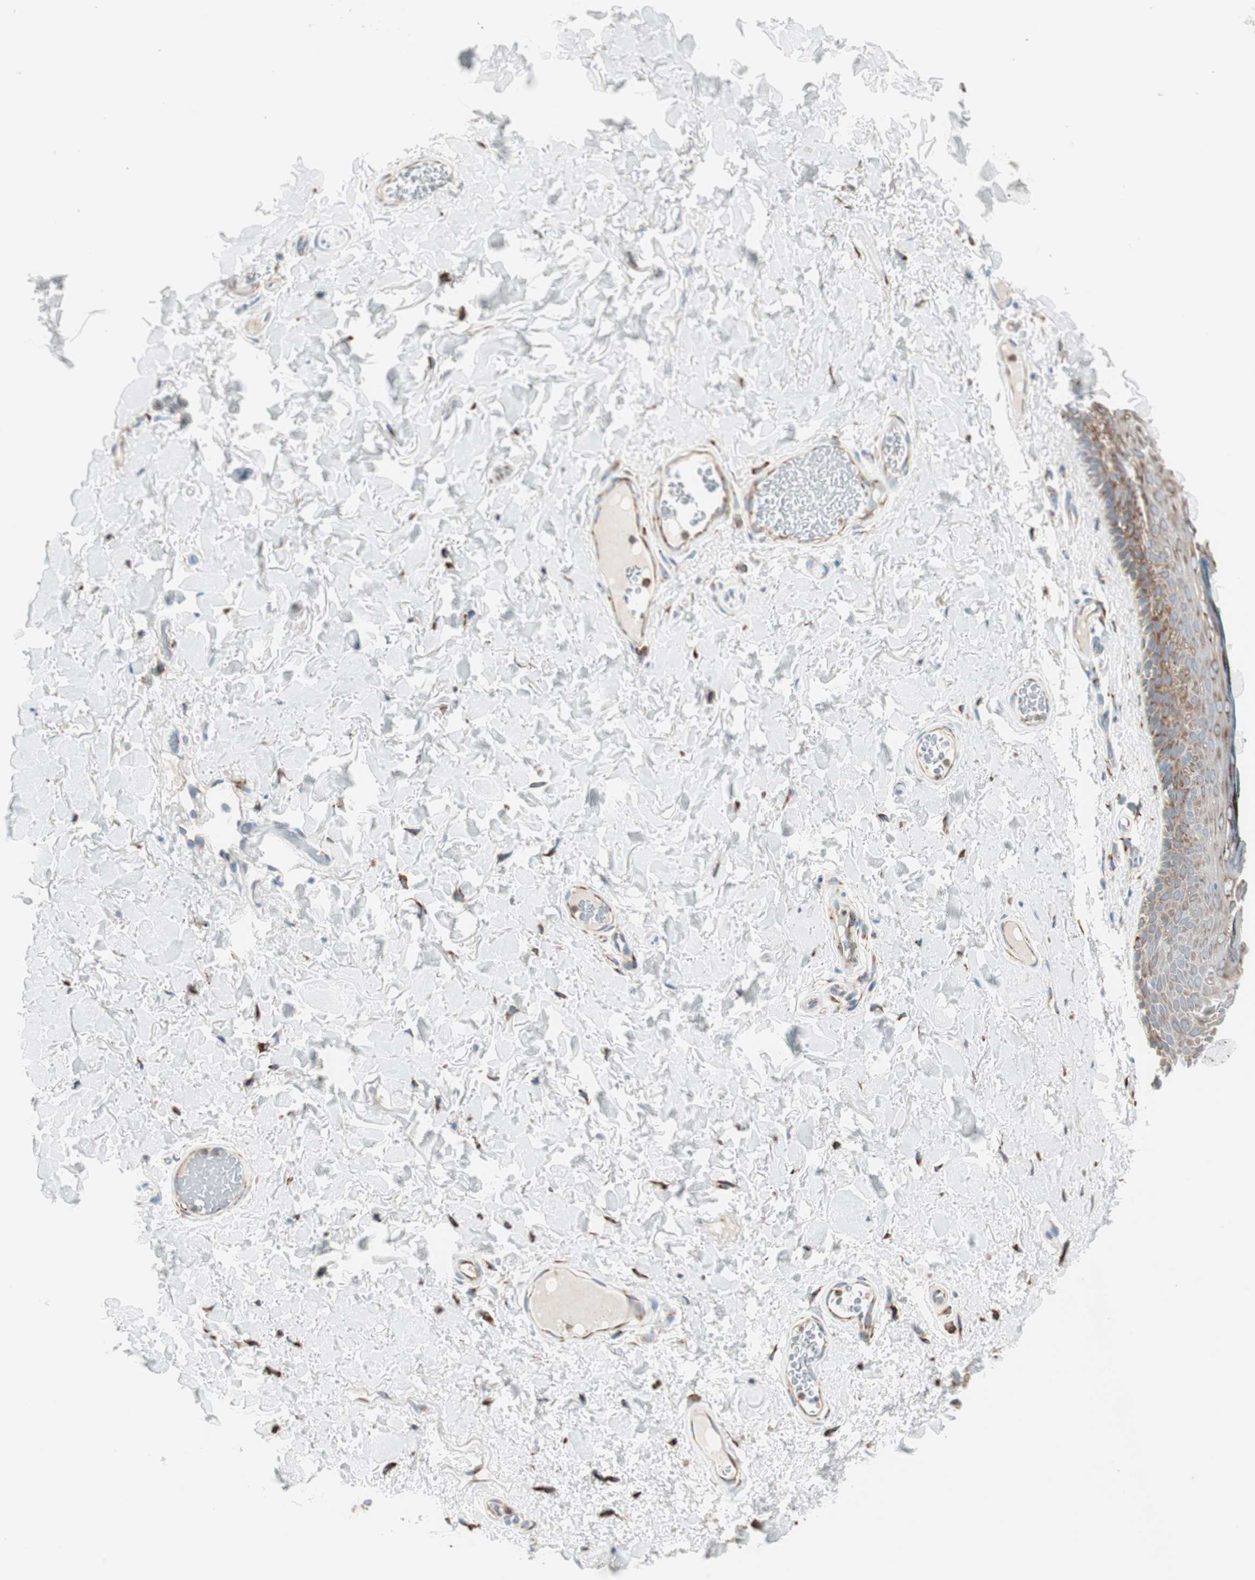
{"staining": {"intensity": "moderate", "quantity": ">75%", "location": "cytoplasmic/membranous"}, "tissue": "skin", "cell_type": "Epidermal cells", "image_type": "normal", "snomed": [{"axis": "morphology", "description": "Normal tissue, NOS"}, {"axis": "topography", "description": "Anal"}], "caption": "Normal skin was stained to show a protein in brown. There is medium levels of moderate cytoplasmic/membranous positivity in about >75% of epidermal cells.", "gene": "P4HTM", "patient": {"sex": "male", "age": 74}}